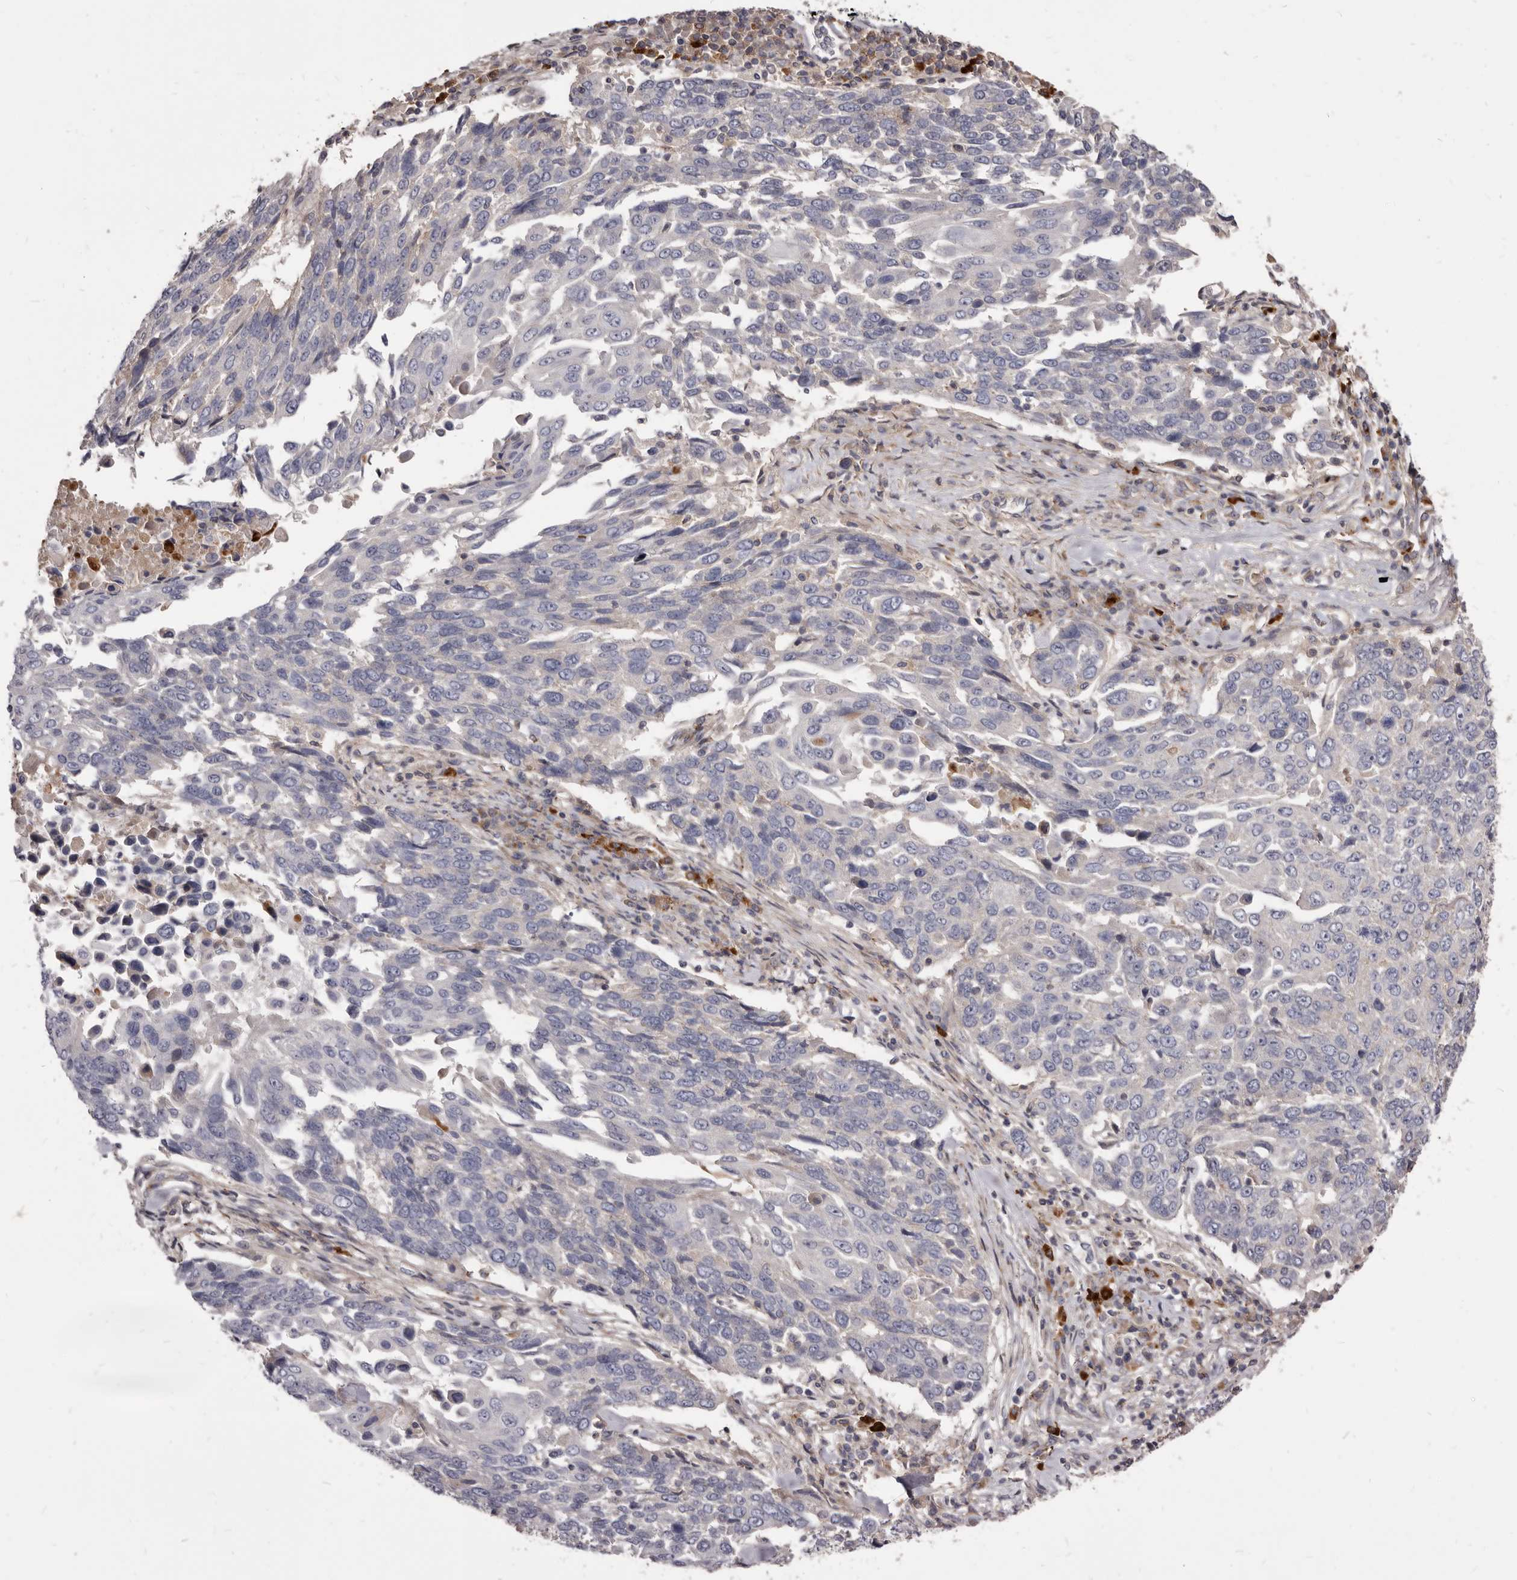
{"staining": {"intensity": "negative", "quantity": "none", "location": "none"}, "tissue": "lung cancer", "cell_type": "Tumor cells", "image_type": "cancer", "snomed": [{"axis": "morphology", "description": "Squamous cell carcinoma, NOS"}, {"axis": "topography", "description": "Lung"}], "caption": "The IHC micrograph has no significant expression in tumor cells of lung cancer tissue. (DAB immunohistochemistry visualized using brightfield microscopy, high magnification).", "gene": "FAS", "patient": {"sex": "male", "age": 66}}